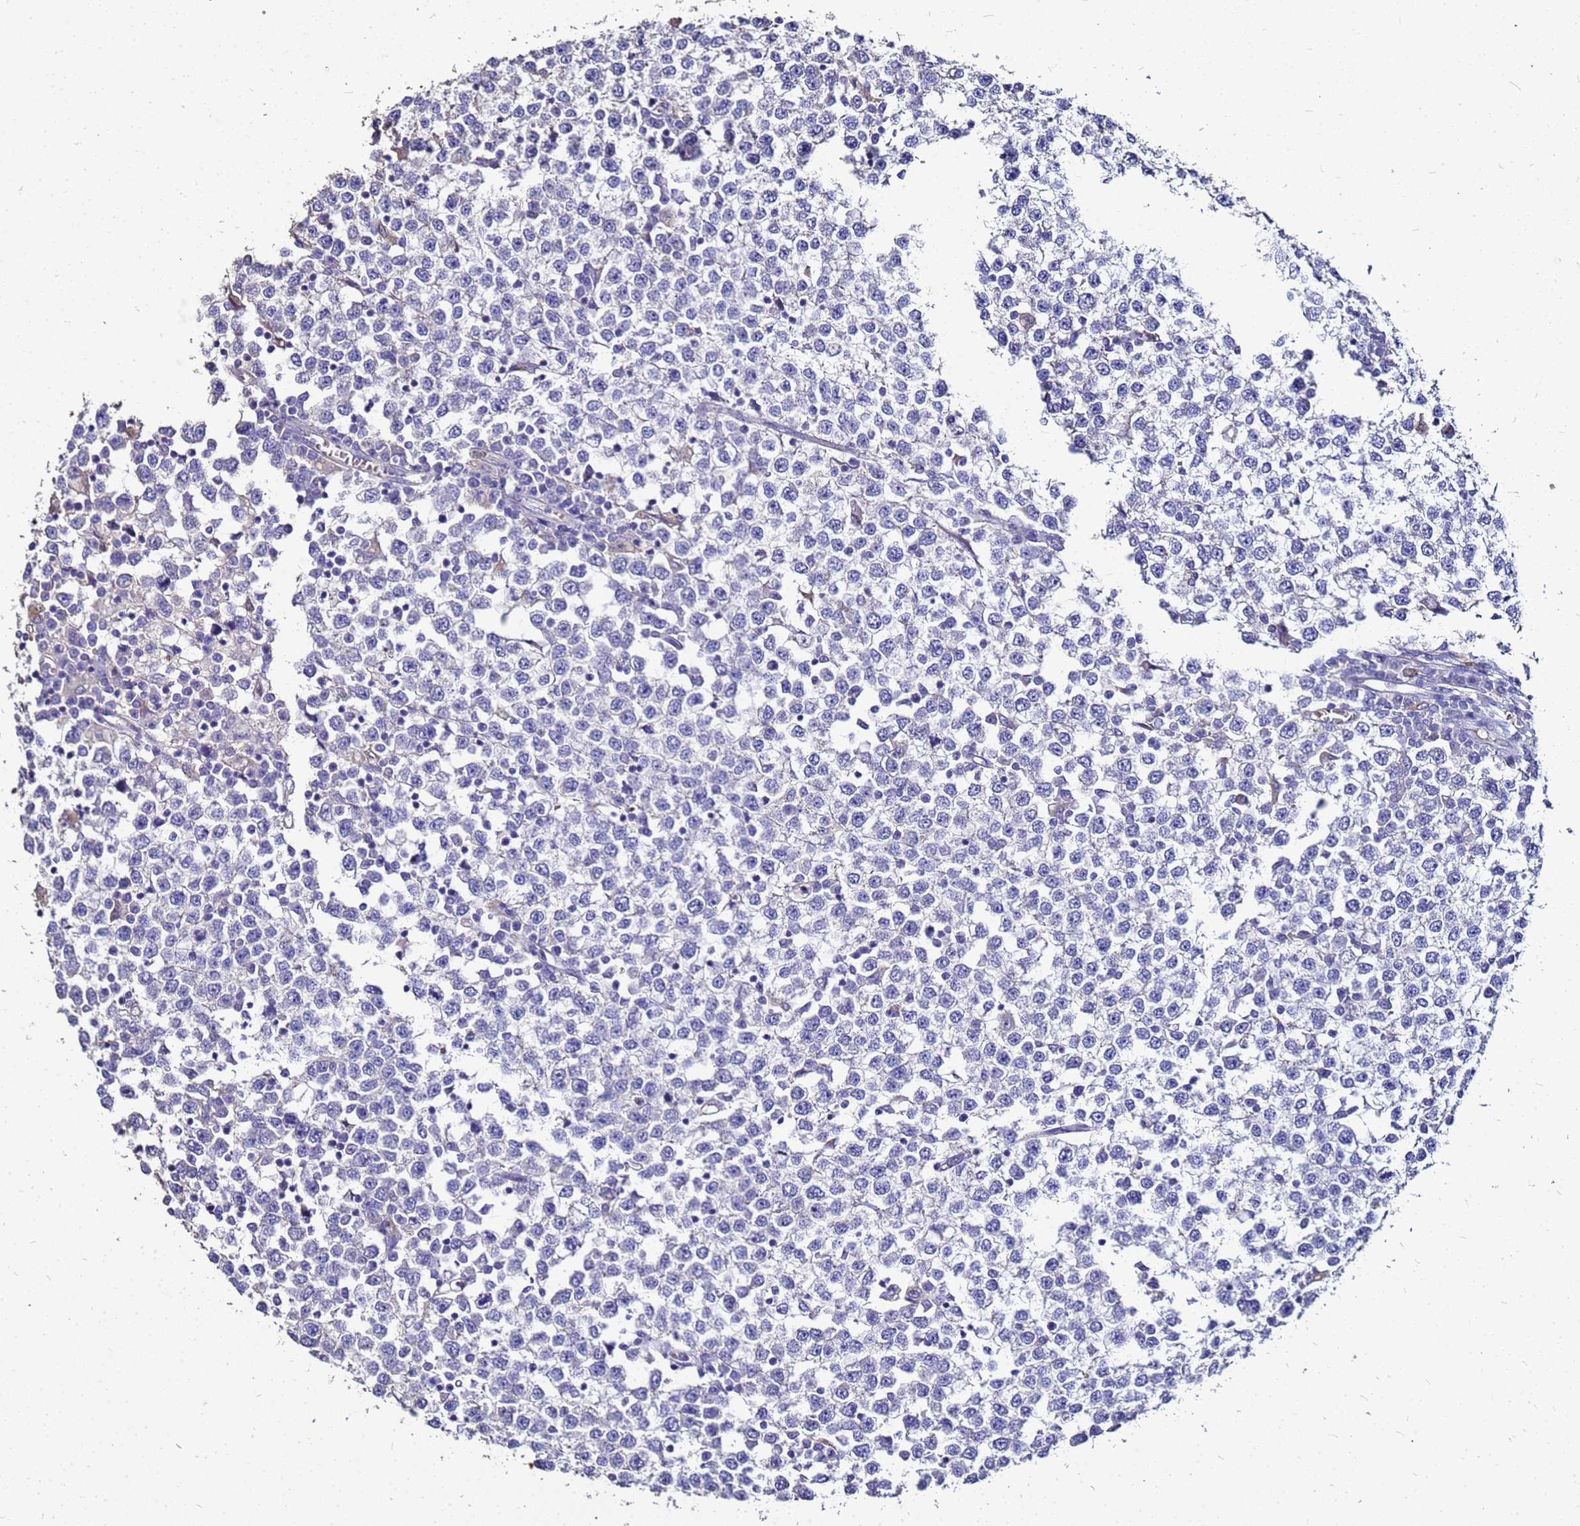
{"staining": {"intensity": "negative", "quantity": "none", "location": "none"}, "tissue": "testis cancer", "cell_type": "Tumor cells", "image_type": "cancer", "snomed": [{"axis": "morphology", "description": "Seminoma, NOS"}, {"axis": "topography", "description": "Testis"}], "caption": "IHC of testis cancer (seminoma) demonstrates no expression in tumor cells.", "gene": "S100A2", "patient": {"sex": "male", "age": 65}}